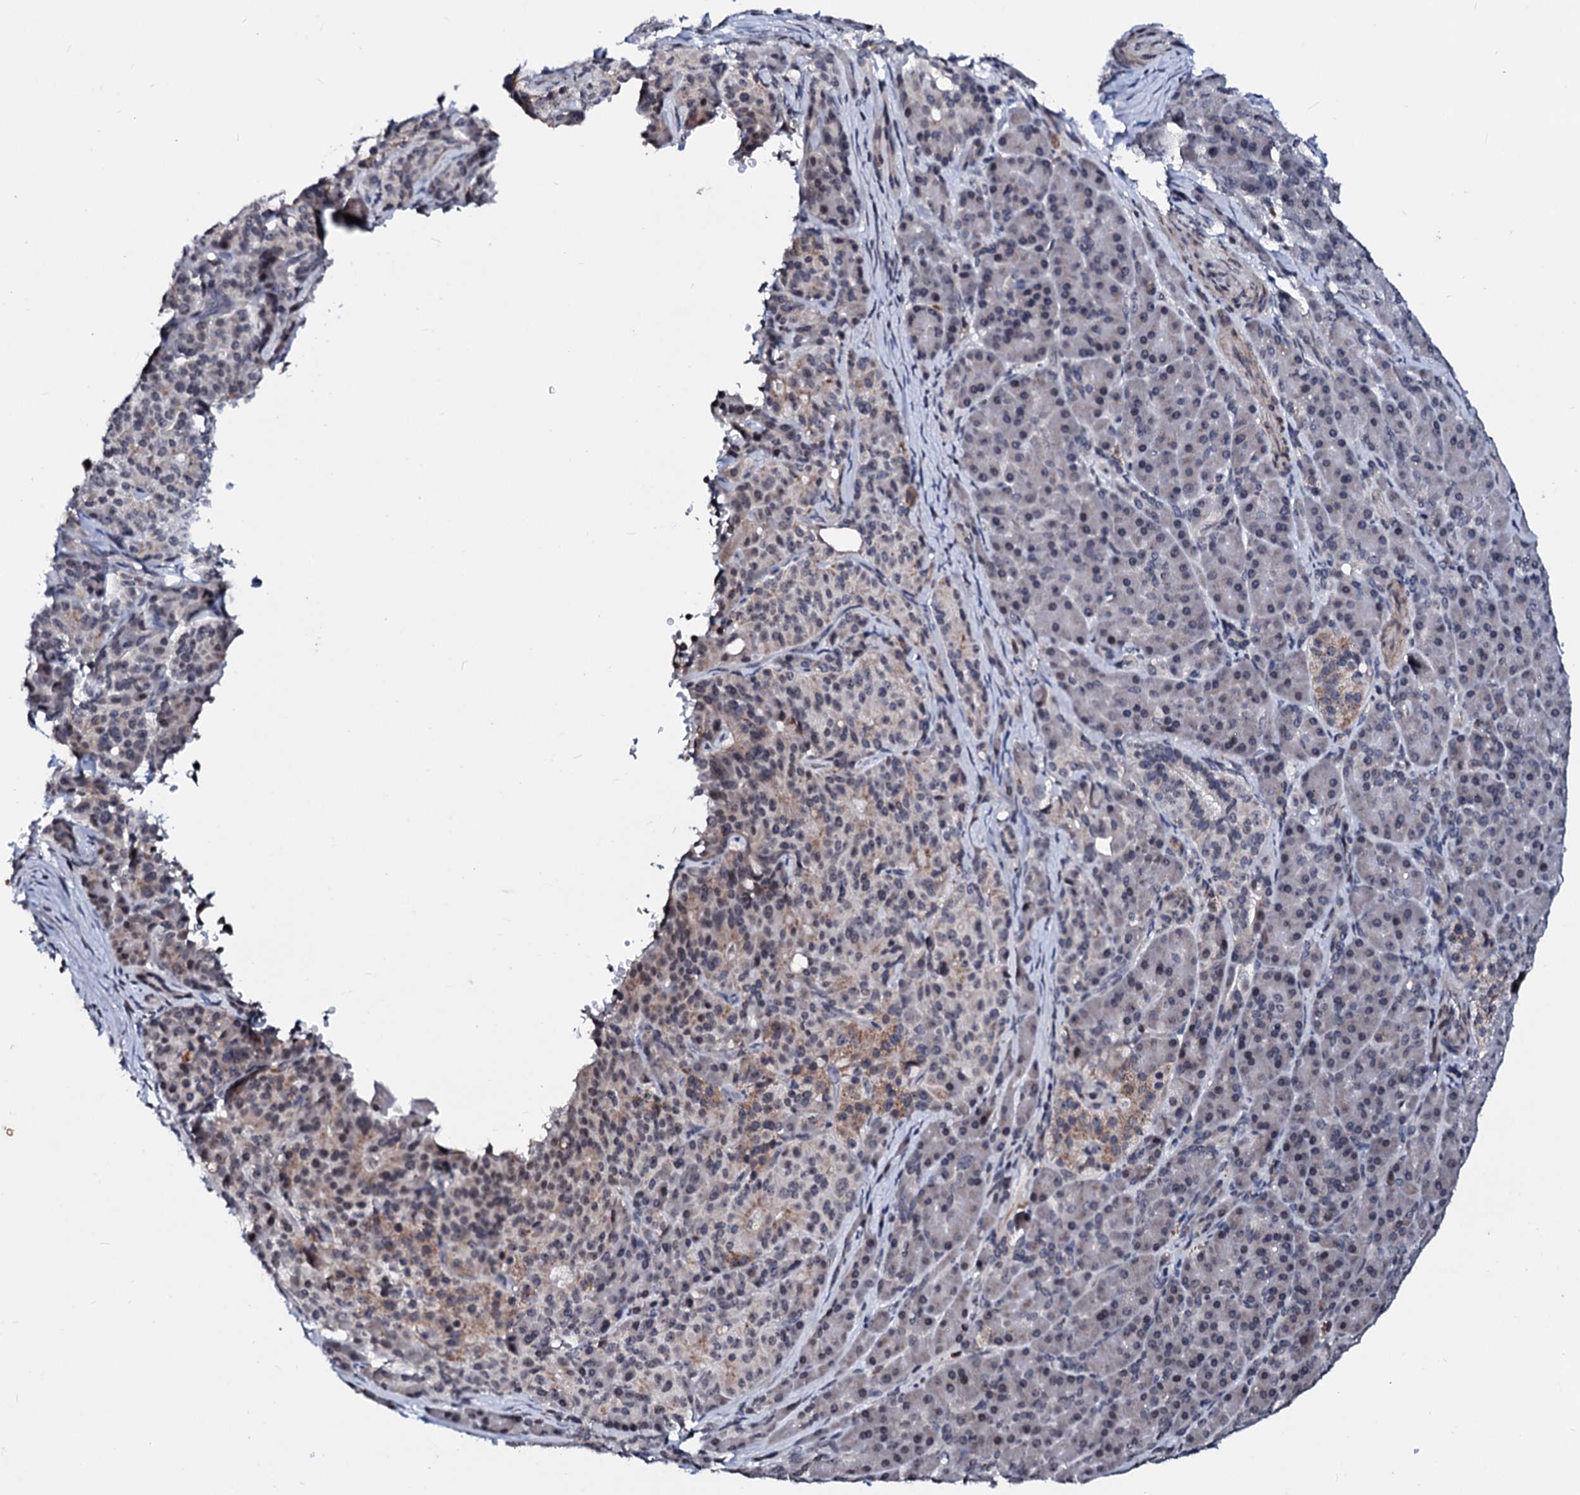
{"staining": {"intensity": "weak", "quantity": "25%-75%", "location": "cytoplasmic/membranous"}, "tissue": "pancreatic cancer", "cell_type": "Tumor cells", "image_type": "cancer", "snomed": [{"axis": "morphology", "description": "Adenocarcinoma, NOS"}, {"axis": "topography", "description": "Pancreas"}], "caption": "A brown stain labels weak cytoplasmic/membranous positivity of a protein in human adenocarcinoma (pancreatic) tumor cells. Ihc stains the protein in brown and the nuclei are stained blue.", "gene": "LSM11", "patient": {"sex": "female", "age": 74}}